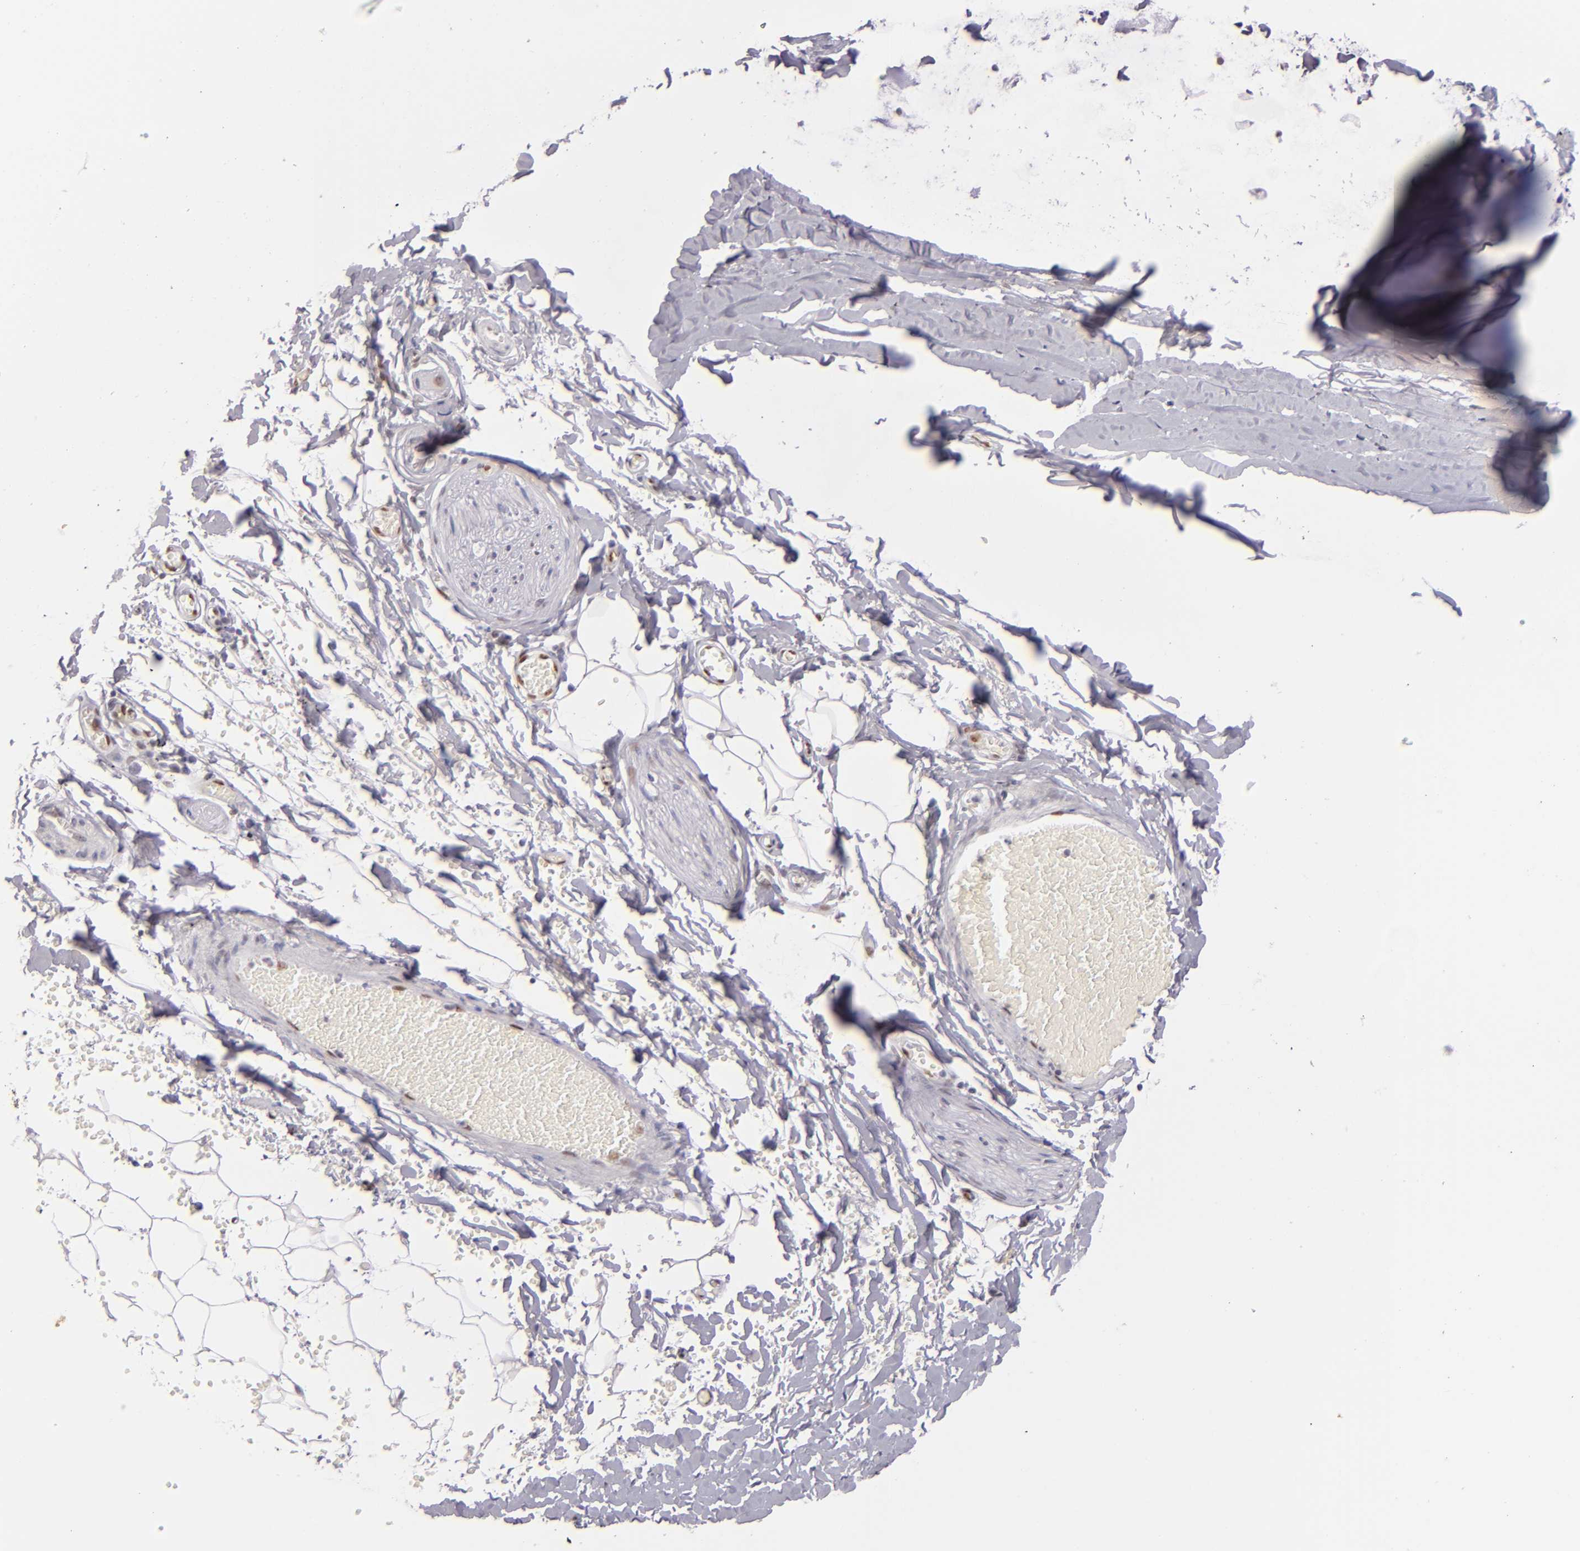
{"staining": {"intensity": "negative", "quantity": "none", "location": "none"}, "tissue": "adipose tissue", "cell_type": "Adipocytes", "image_type": "normal", "snomed": [{"axis": "morphology", "description": "Normal tissue, NOS"}, {"axis": "topography", "description": "Bronchus"}, {"axis": "topography", "description": "Lung"}], "caption": "This is a micrograph of immunohistochemistry (IHC) staining of unremarkable adipose tissue, which shows no staining in adipocytes.", "gene": "TOP3A", "patient": {"sex": "female", "age": 56}}